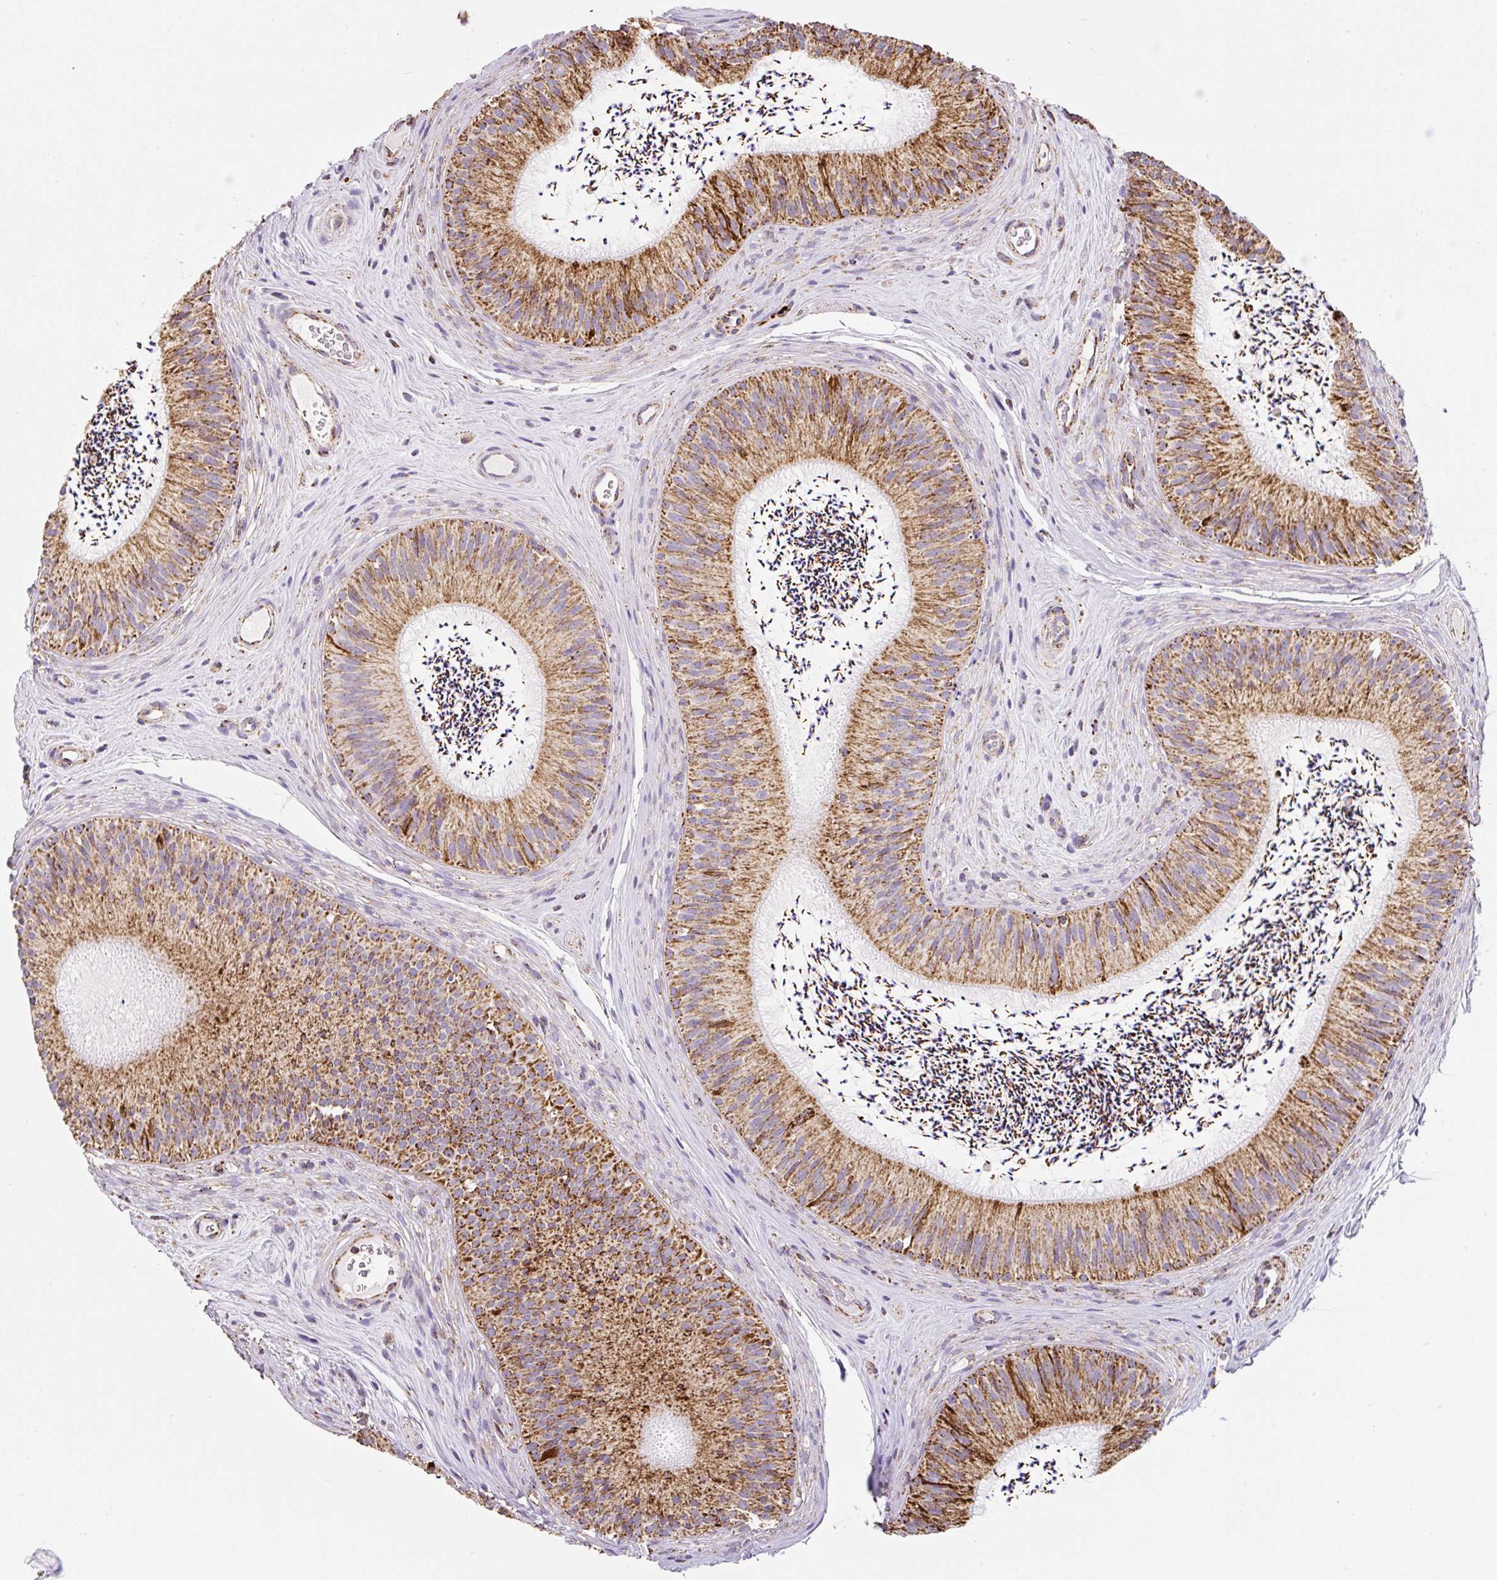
{"staining": {"intensity": "strong", "quantity": ">75%", "location": "cytoplasmic/membranous"}, "tissue": "epididymis", "cell_type": "Glandular cells", "image_type": "normal", "snomed": [{"axis": "morphology", "description": "Normal tissue, NOS"}, {"axis": "topography", "description": "Epididymis"}], "caption": "Protein expression analysis of unremarkable human epididymis reveals strong cytoplasmic/membranous expression in approximately >75% of glandular cells. Nuclei are stained in blue.", "gene": "ATP5F1A", "patient": {"sex": "male", "age": 24}}